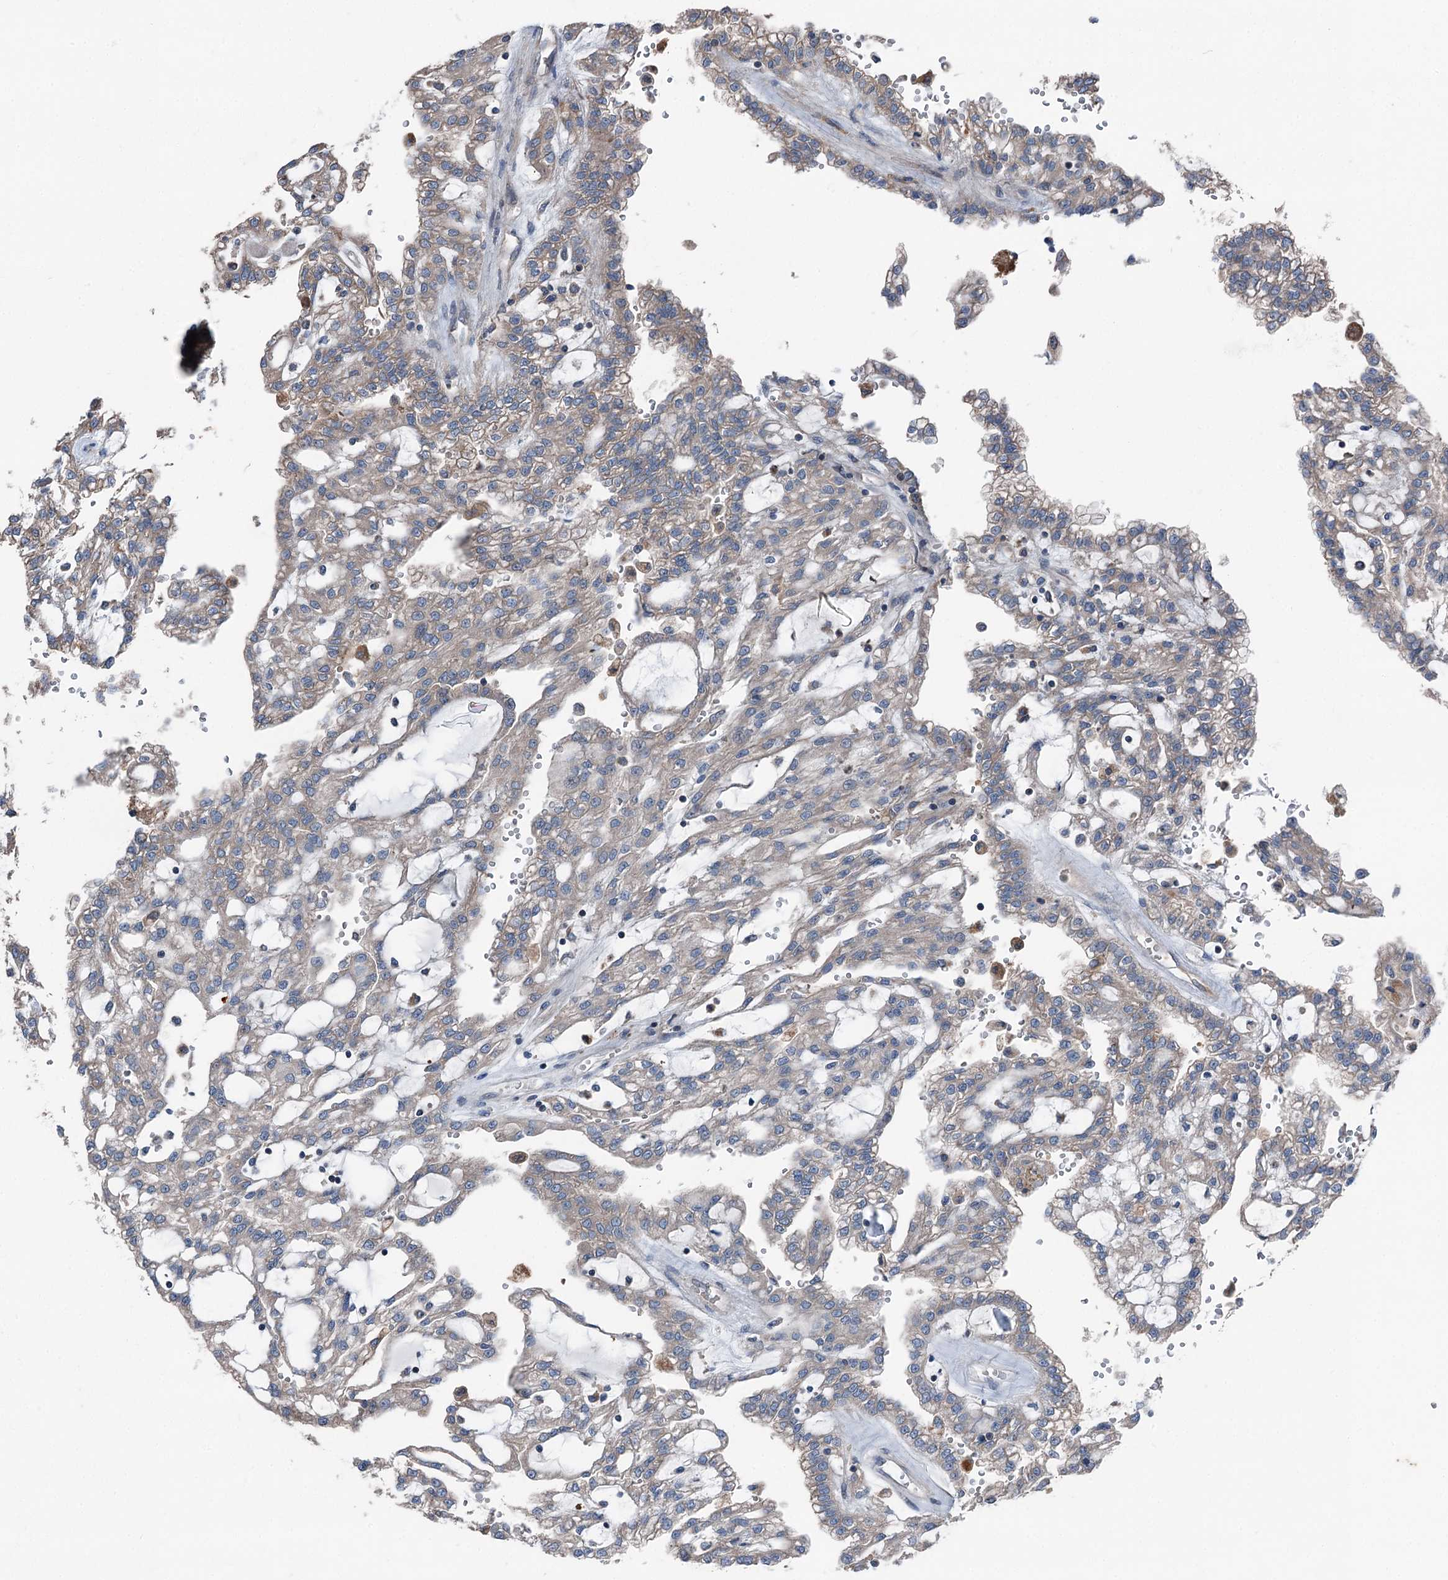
{"staining": {"intensity": "weak", "quantity": "<25%", "location": "cytoplasmic/membranous"}, "tissue": "renal cancer", "cell_type": "Tumor cells", "image_type": "cancer", "snomed": [{"axis": "morphology", "description": "Adenocarcinoma, NOS"}, {"axis": "topography", "description": "Kidney"}], "caption": "Tumor cells are negative for protein expression in human renal cancer.", "gene": "RUFY1", "patient": {"sex": "male", "age": 63}}